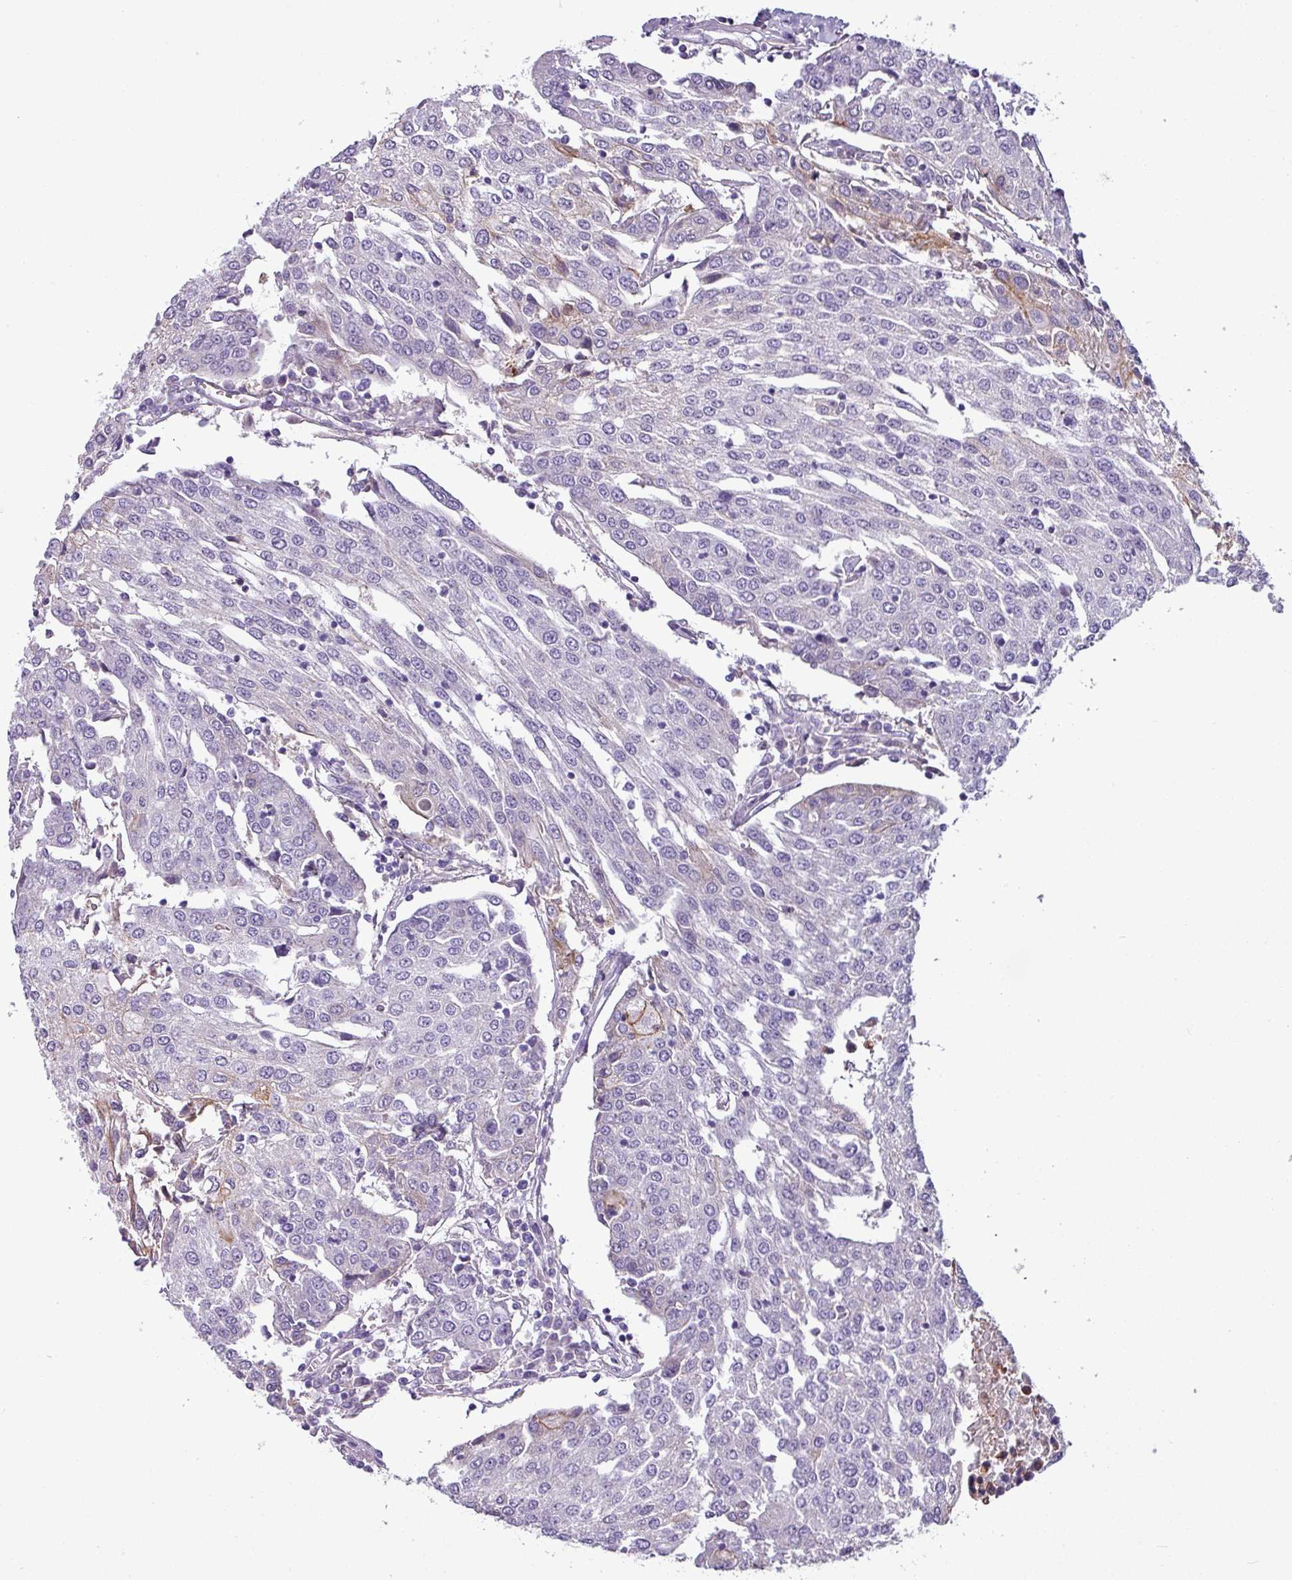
{"staining": {"intensity": "weak", "quantity": "<25%", "location": "cytoplasmic/membranous"}, "tissue": "urothelial cancer", "cell_type": "Tumor cells", "image_type": "cancer", "snomed": [{"axis": "morphology", "description": "Urothelial carcinoma, High grade"}, {"axis": "topography", "description": "Urinary bladder"}], "caption": "Tumor cells show no significant protein expression in urothelial cancer.", "gene": "TMEM178B", "patient": {"sex": "female", "age": 85}}